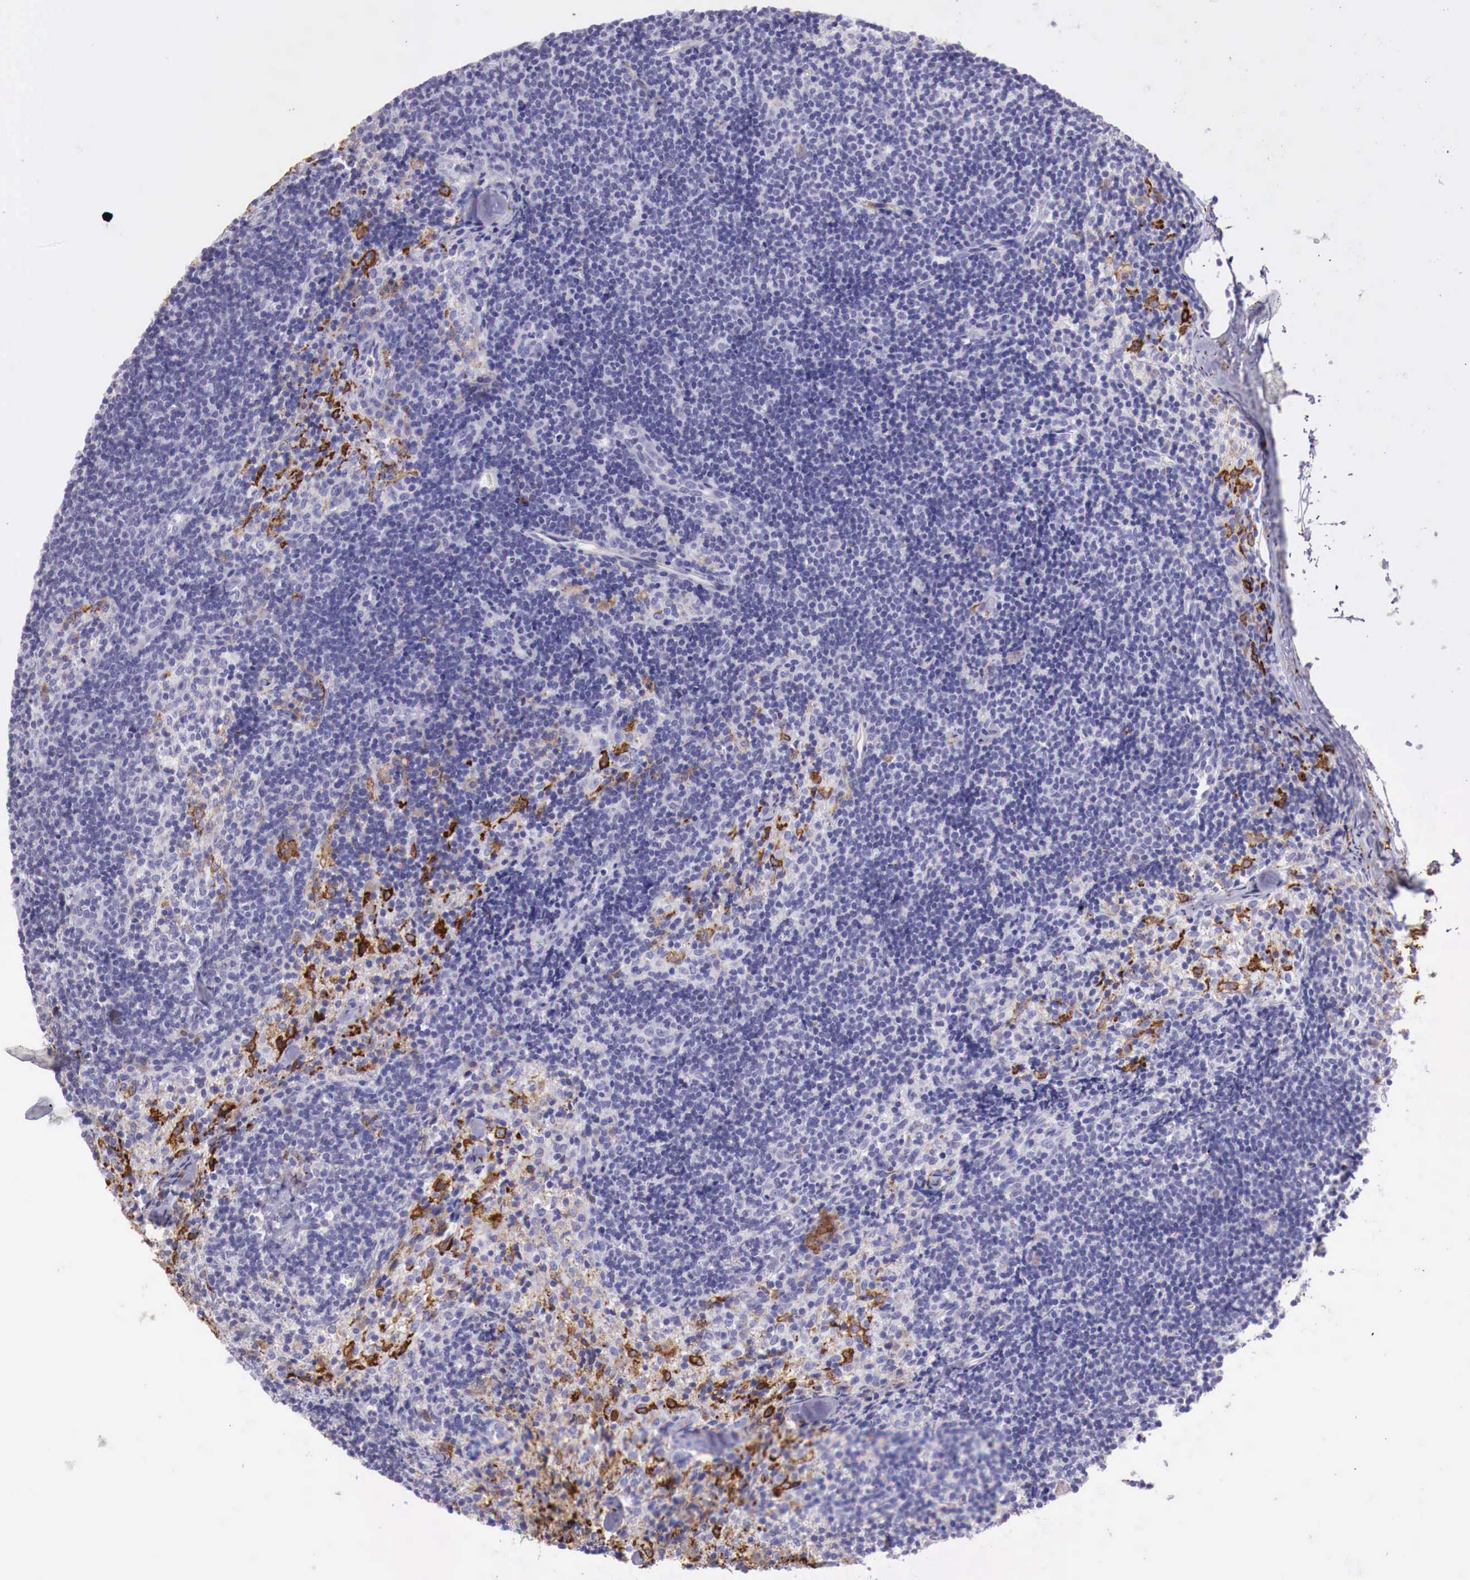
{"staining": {"intensity": "negative", "quantity": "none", "location": "none"}, "tissue": "lymph node", "cell_type": "Germinal center cells", "image_type": "normal", "snomed": [{"axis": "morphology", "description": "Normal tissue, NOS"}, {"axis": "topography", "description": "Lymph node"}], "caption": "IHC of normal human lymph node demonstrates no staining in germinal center cells. (Stains: DAB immunohistochemistry (IHC) with hematoxylin counter stain, Microscopy: brightfield microscopy at high magnification).", "gene": "MSR1", "patient": {"sex": "female", "age": 35}}